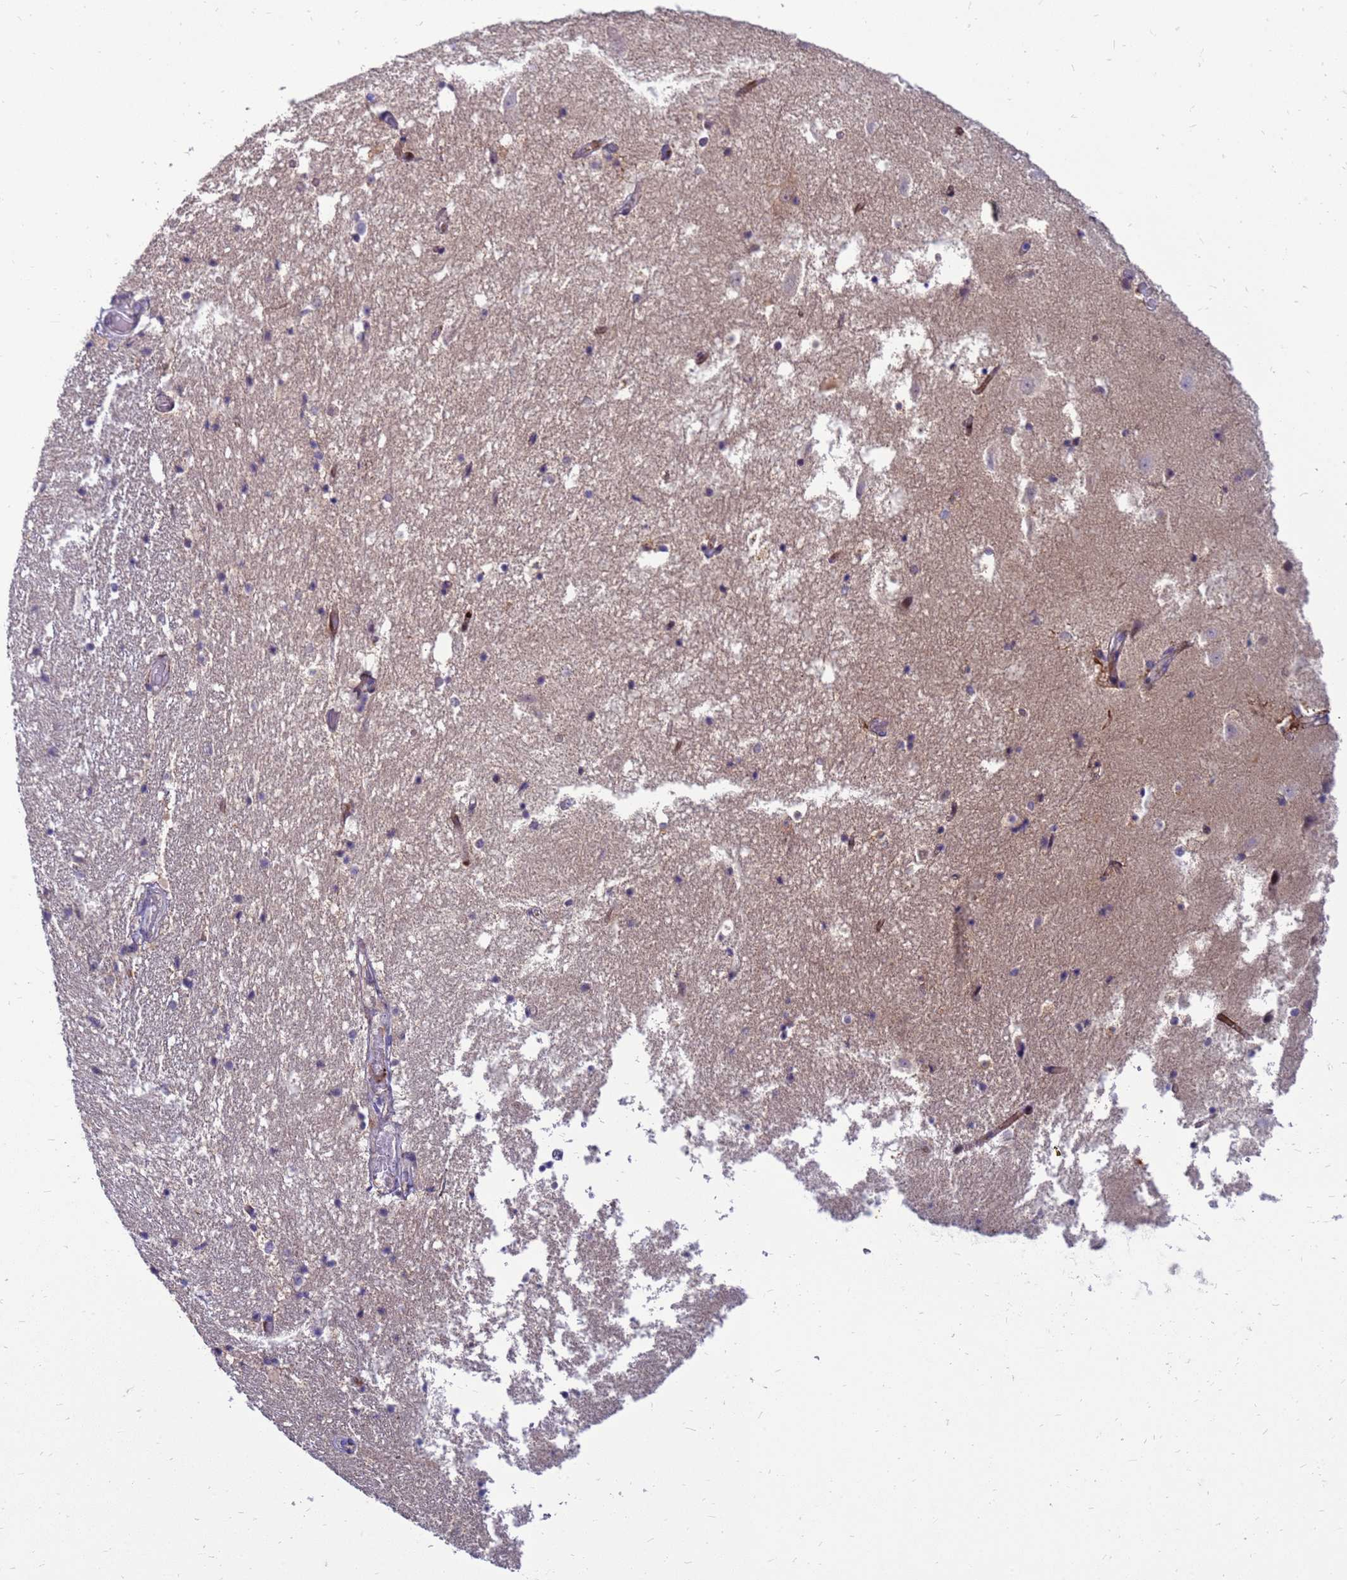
{"staining": {"intensity": "weak", "quantity": "<25%", "location": "cytoplasmic/membranous"}, "tissue": "hippocampus", "cell_type": "Glial cells", "image_type": "normal", "snomed": [{"axis": "morphology", "description": "Normal tissue, NOS"}, {"axis": "topography", "description": "Hippocampus"}], "caption": "This is an immunohistochemistry histopathology image of normal human hippocampus. There is no staining in glial cells.", "gene": "RSPO1", "patient": {"sex": "female", "age": 52}}